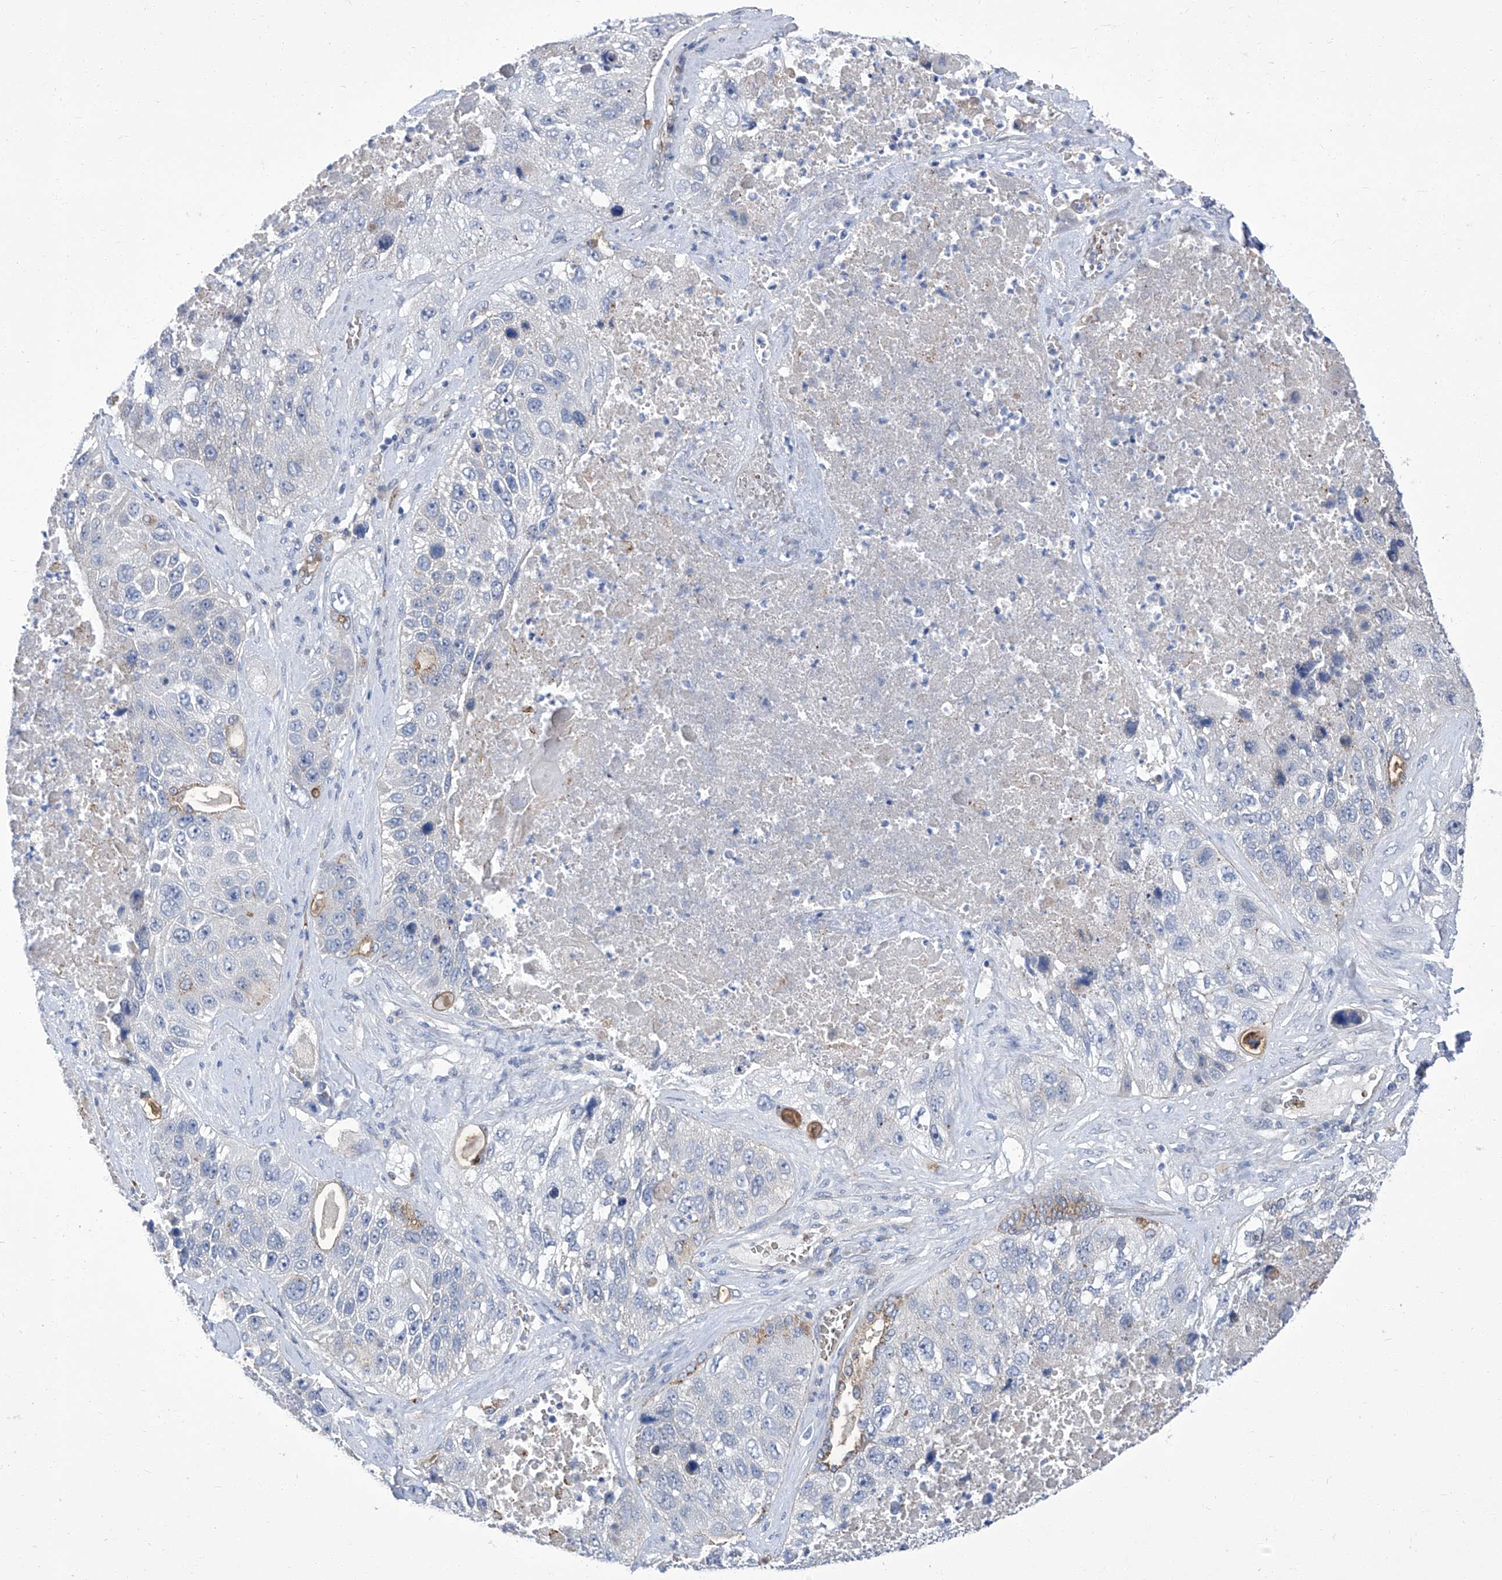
{"staining": {"intensity": "negative", "quantity": "none", "location": "none"}, "tissue": "lung cancer", "cell_type": "Tumor cells", "image_type": "cancer", "snomed": [{"axis": "morphology", "description": "Squamous cell carcinoma, NOS"}, {"axis": "topography", "description": "Lung"}], "caption": "Immunohistochemical staining of human lung cancer reveals no significant staining in tumor cells. Nuclei are stained in blue.", "gene": "PARD3", "patient": {"sex": "male", "age": 61}}